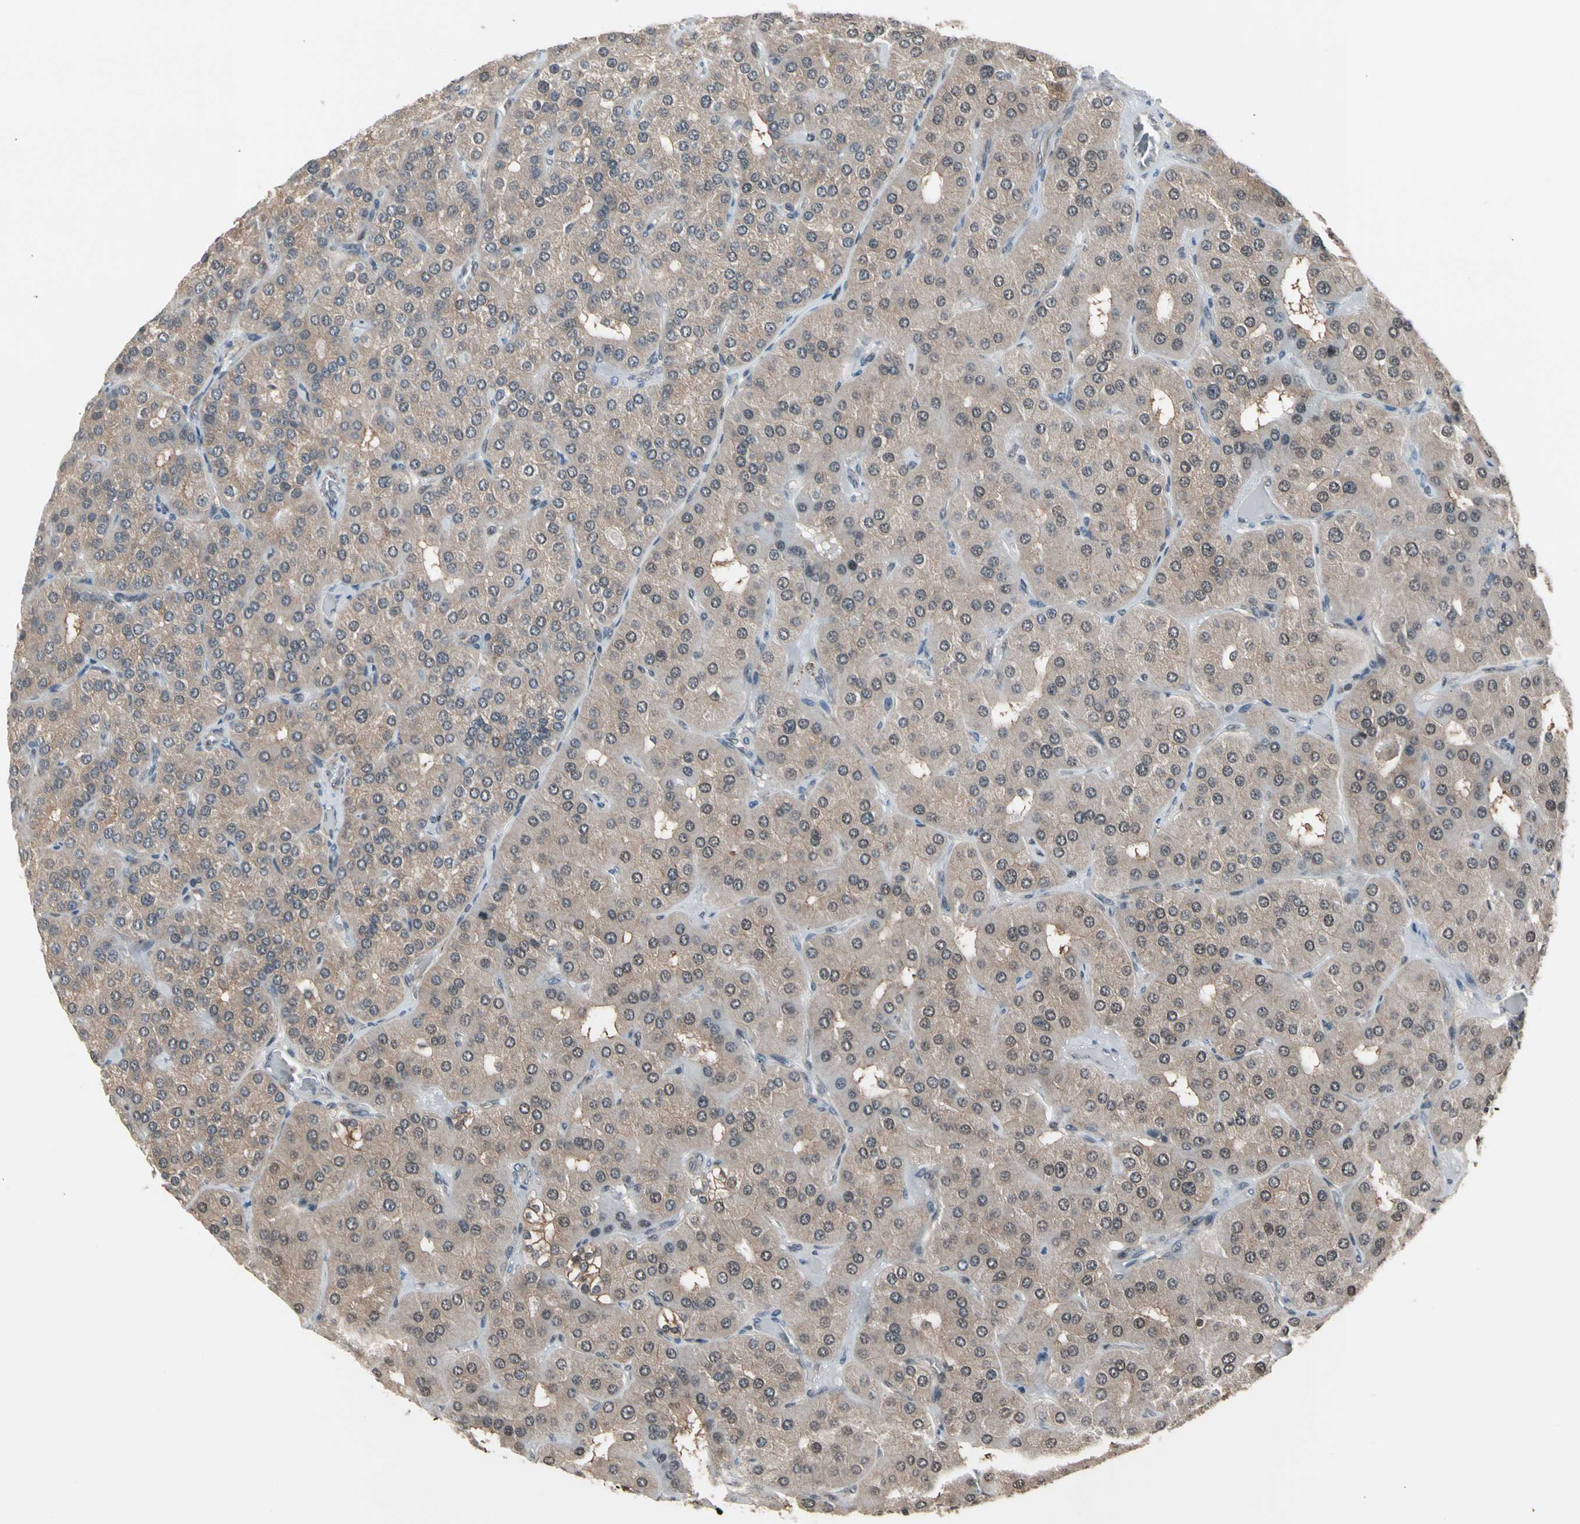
{"staining": {"intensity": "weak", "quantity": ">75%", "location": "cytoplasmic/membranous,nuclear"}, "tissue": "parathyroid gland", "cell_type": "Glandular cells", "image_type": "normal", "snomed": [{"axis": "morphology", "description": "Normal tissue, NOS"}, {"axis": "morphology", "description": "Adenoma, NOS"}, {"axis": "topography", "description": "Parathyroid gland"}], "caption": "Benign parathyroid gland reveals weak cytoplasmic/membranous,nuclear staining in approximately >75% of glandular cells (DAB (3,3'-diaminobenzidine) IHC with brightfield microscopy, high magnification)..", "gene": "ENSG00000256646", "patient": {"sex": "female", "age": 86}}